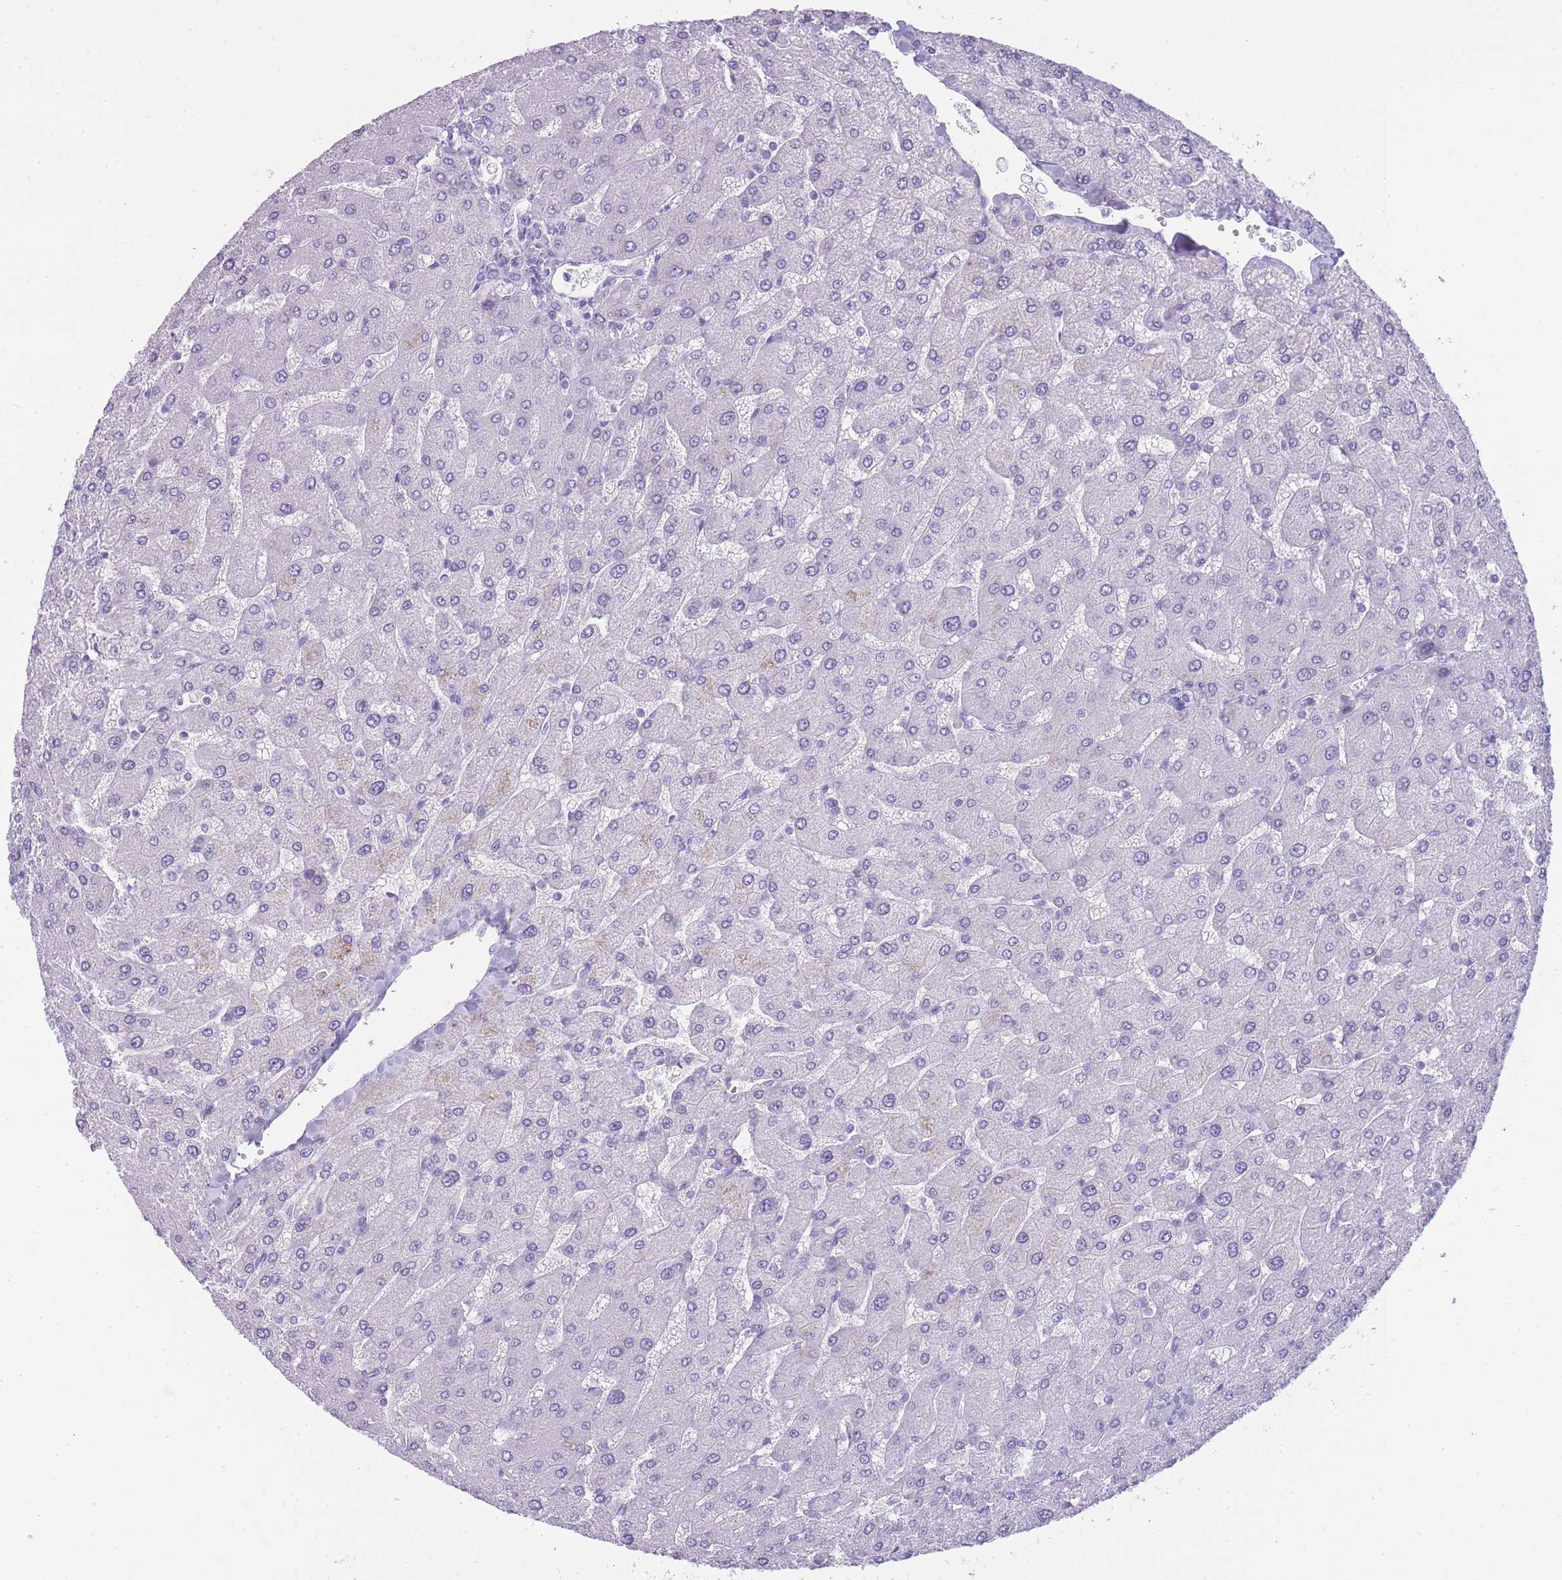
{"staining": {"intensity": "negative", "quantity": "none", "location": "none"}, "tissue": "liver", "cell_type": "Cholangiocytes", "image_type": "normal", "snomed": [{"axis": "morphology", "description": "Normal tissue, NOS"}, {"axis": "topography", "description": "Liver"}], "caption": "Cholangiocytes show no significant staining in normal liver. (Brightfield microscopy of DAB IHC at high magnification).", "gene": "INS", "patient": {"sex": "male", "age": 55}}